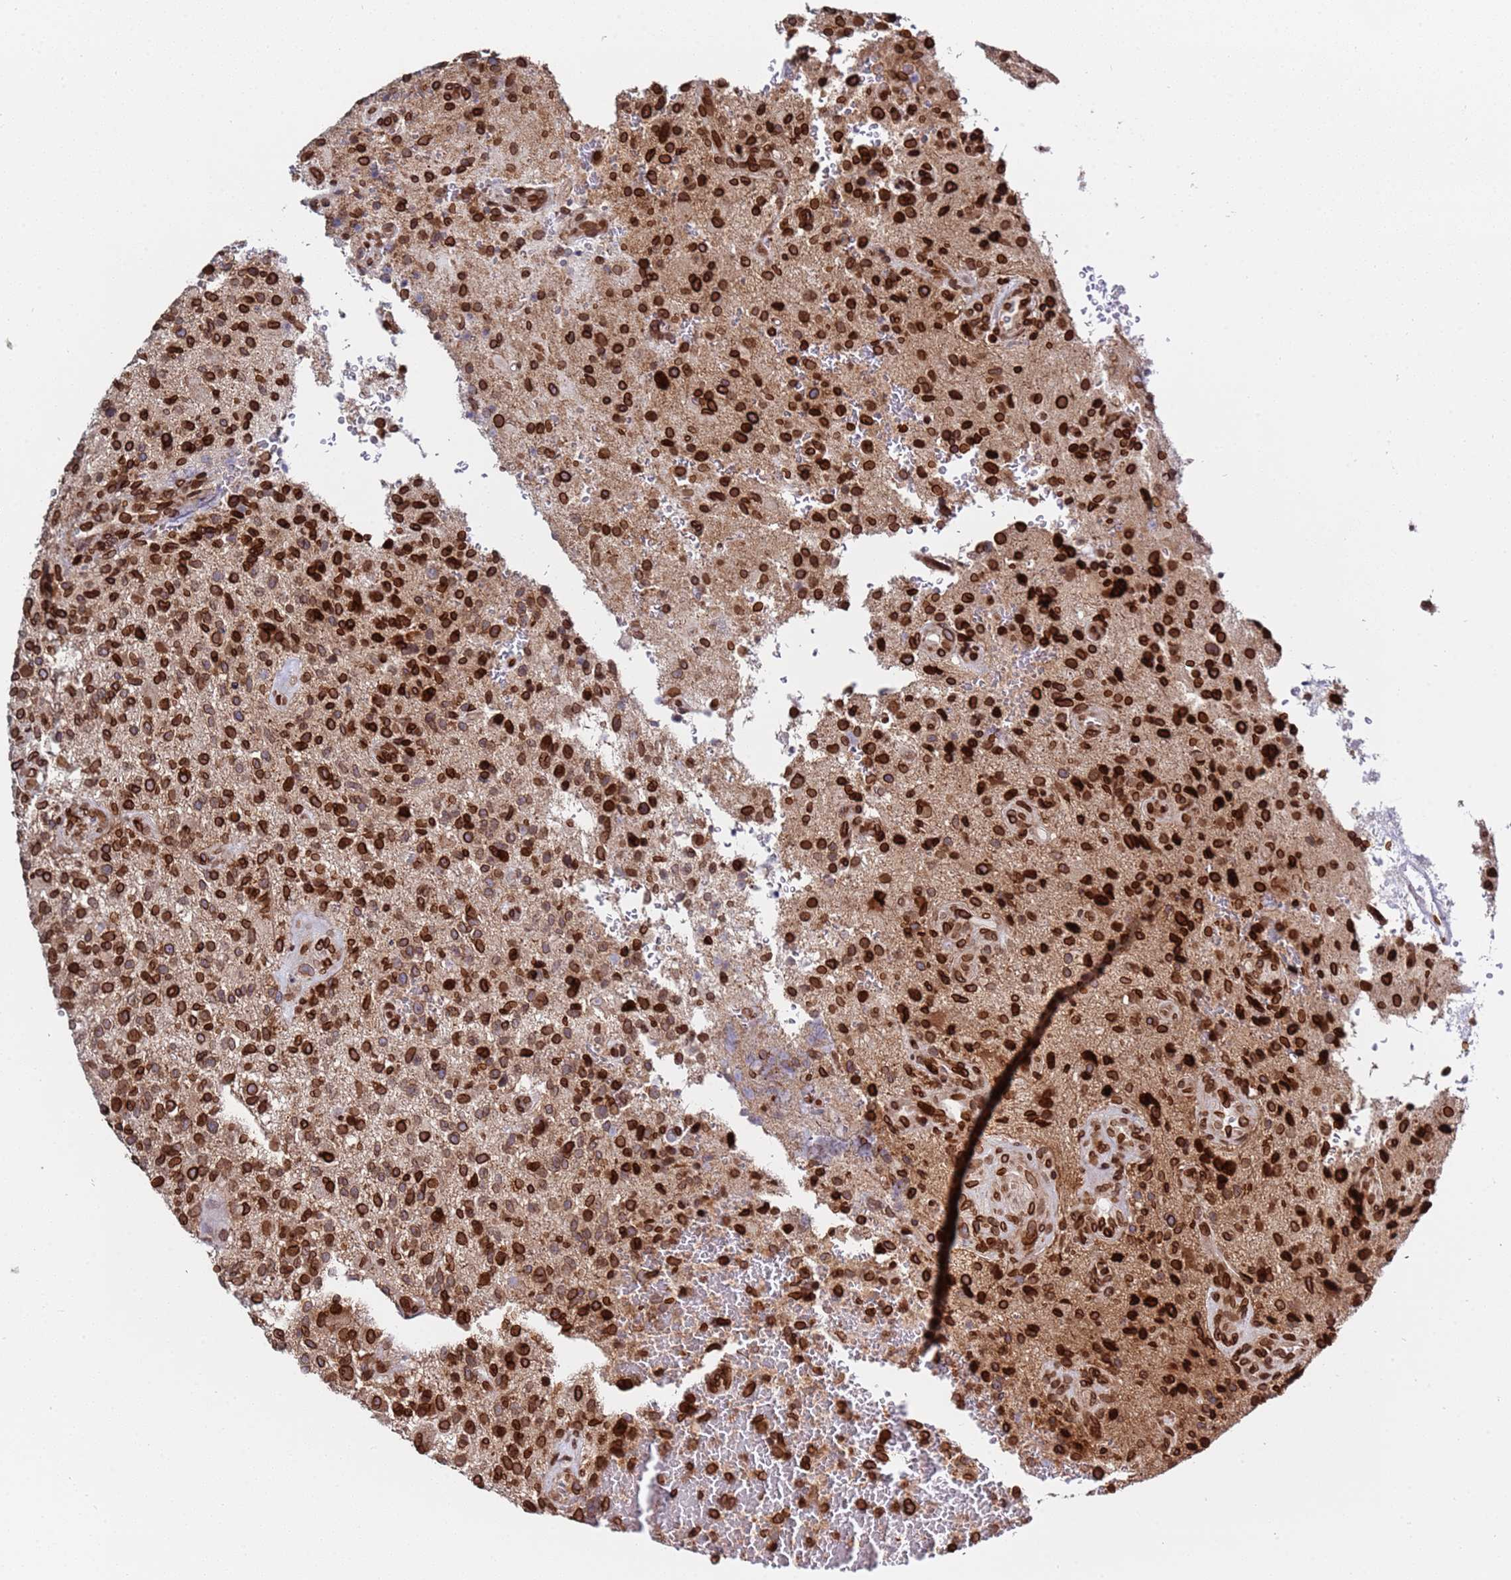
{"staining": {"intensity": "strong", "quantity": ">75%", "location": "cytoplasmic/membranous,nuclear"}, "tissue": "glioma", "cell_type": "Tumor cells", "image_type": "cancer", "snomed": [{"axis": "morphology", "description": "Glioma, malignant, High grade"}, {"axis": "topography", "description": "Brain"}], "caption": "A micrograph of human glioma stained for a protein displays strong cytoplasmic/membranous and nuclear brown staining in tumor cells.", "gene": "TOR1AIP1", "patient": {"sex": "male", "age": 47}}